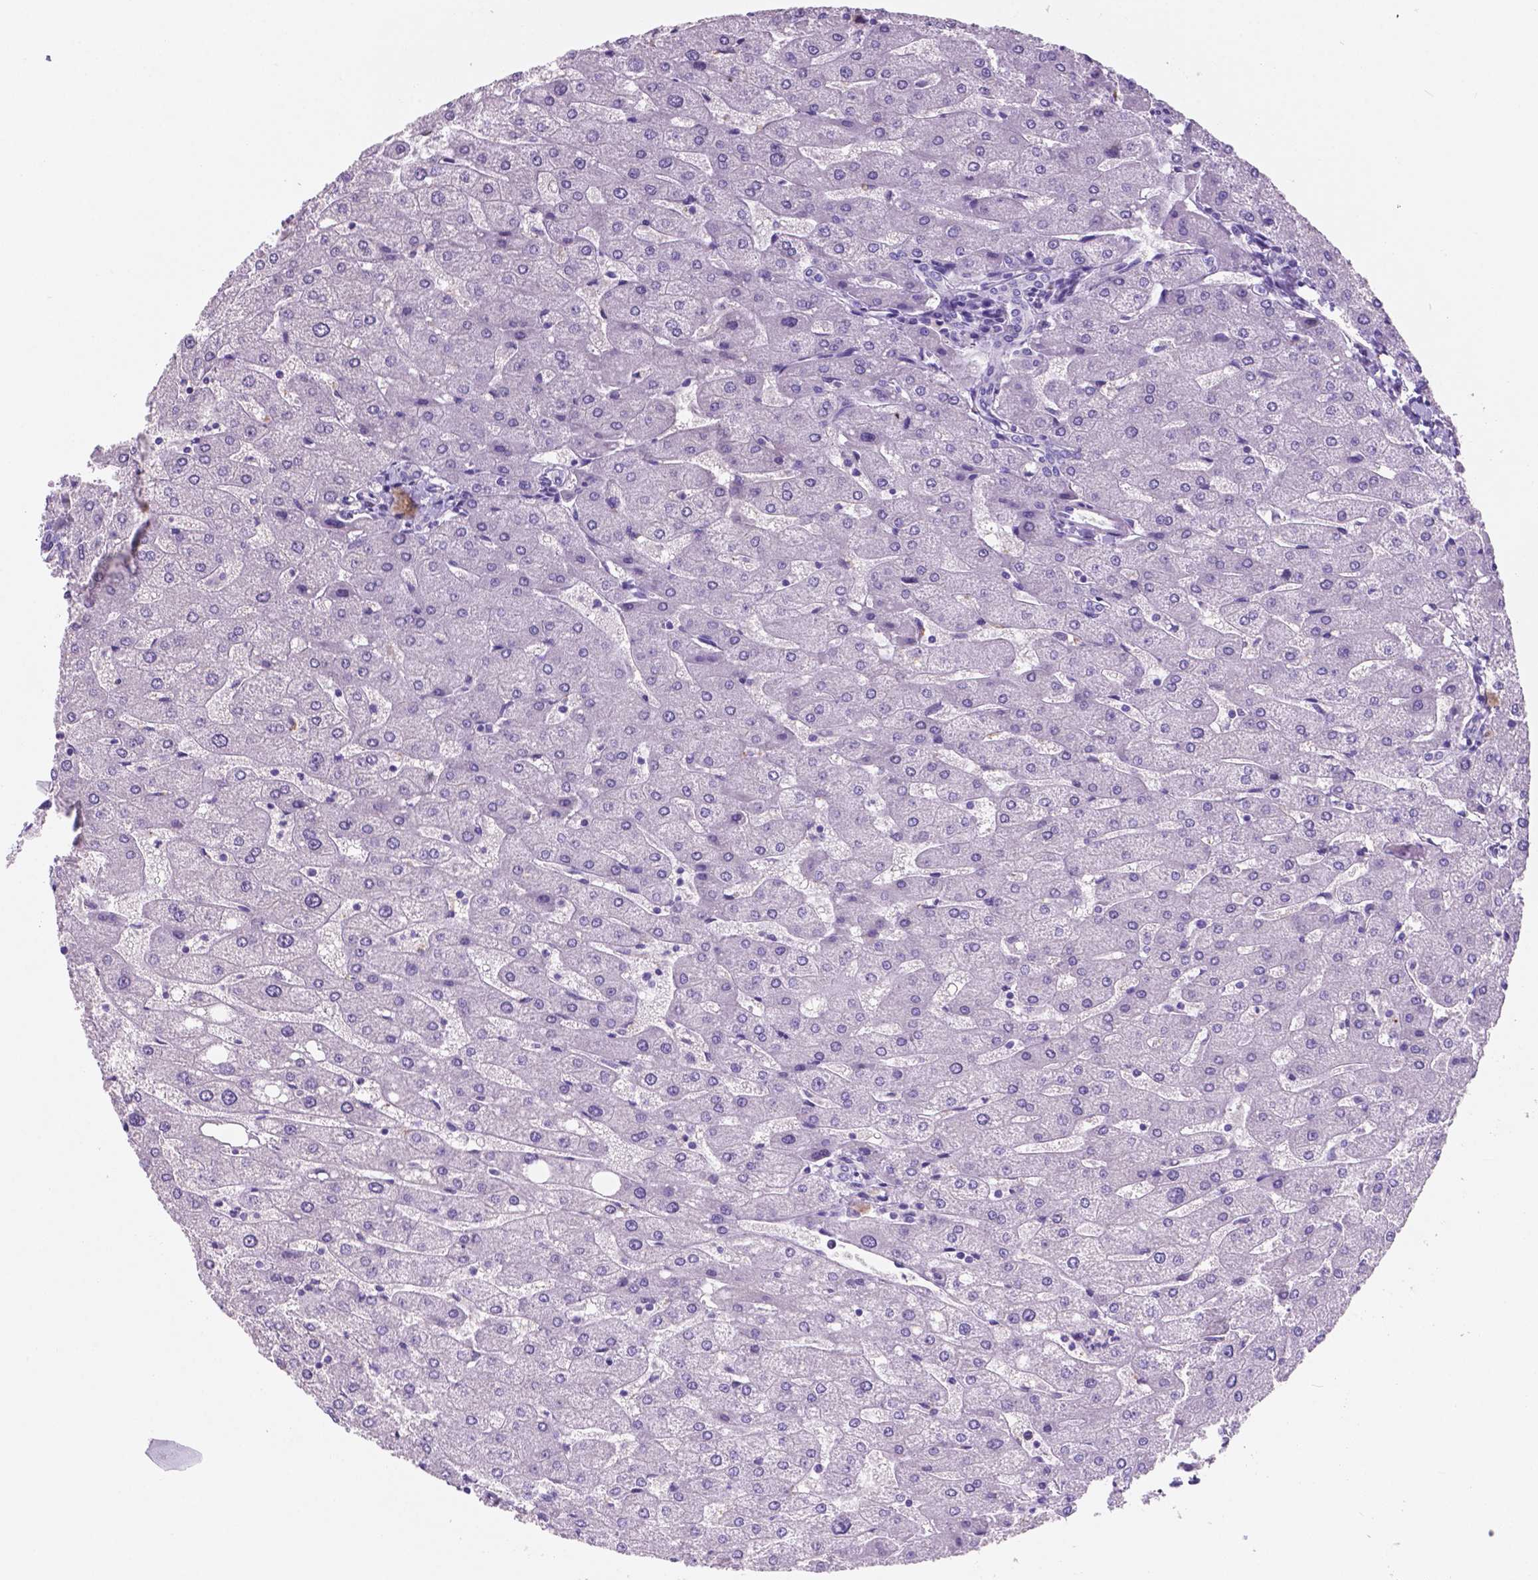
{"staining": {"intensity": "negative", "quantity": "none", "location": "none"}, "tissue": "liver", "cell_type": "Cholangiocytes", "image_type": "normal", "snomed": [{"axis": "morphology", "description": "Normal tissue, NOS"}, {"axis": "topography", "description": "Liver"}], "caption": "An IHC histopathology image of unremarkable liver is shown. There is no staining in cholangiocytes of liver.", "gene": "EBLN2", "patient": {"sex": "male", "age": 67}}